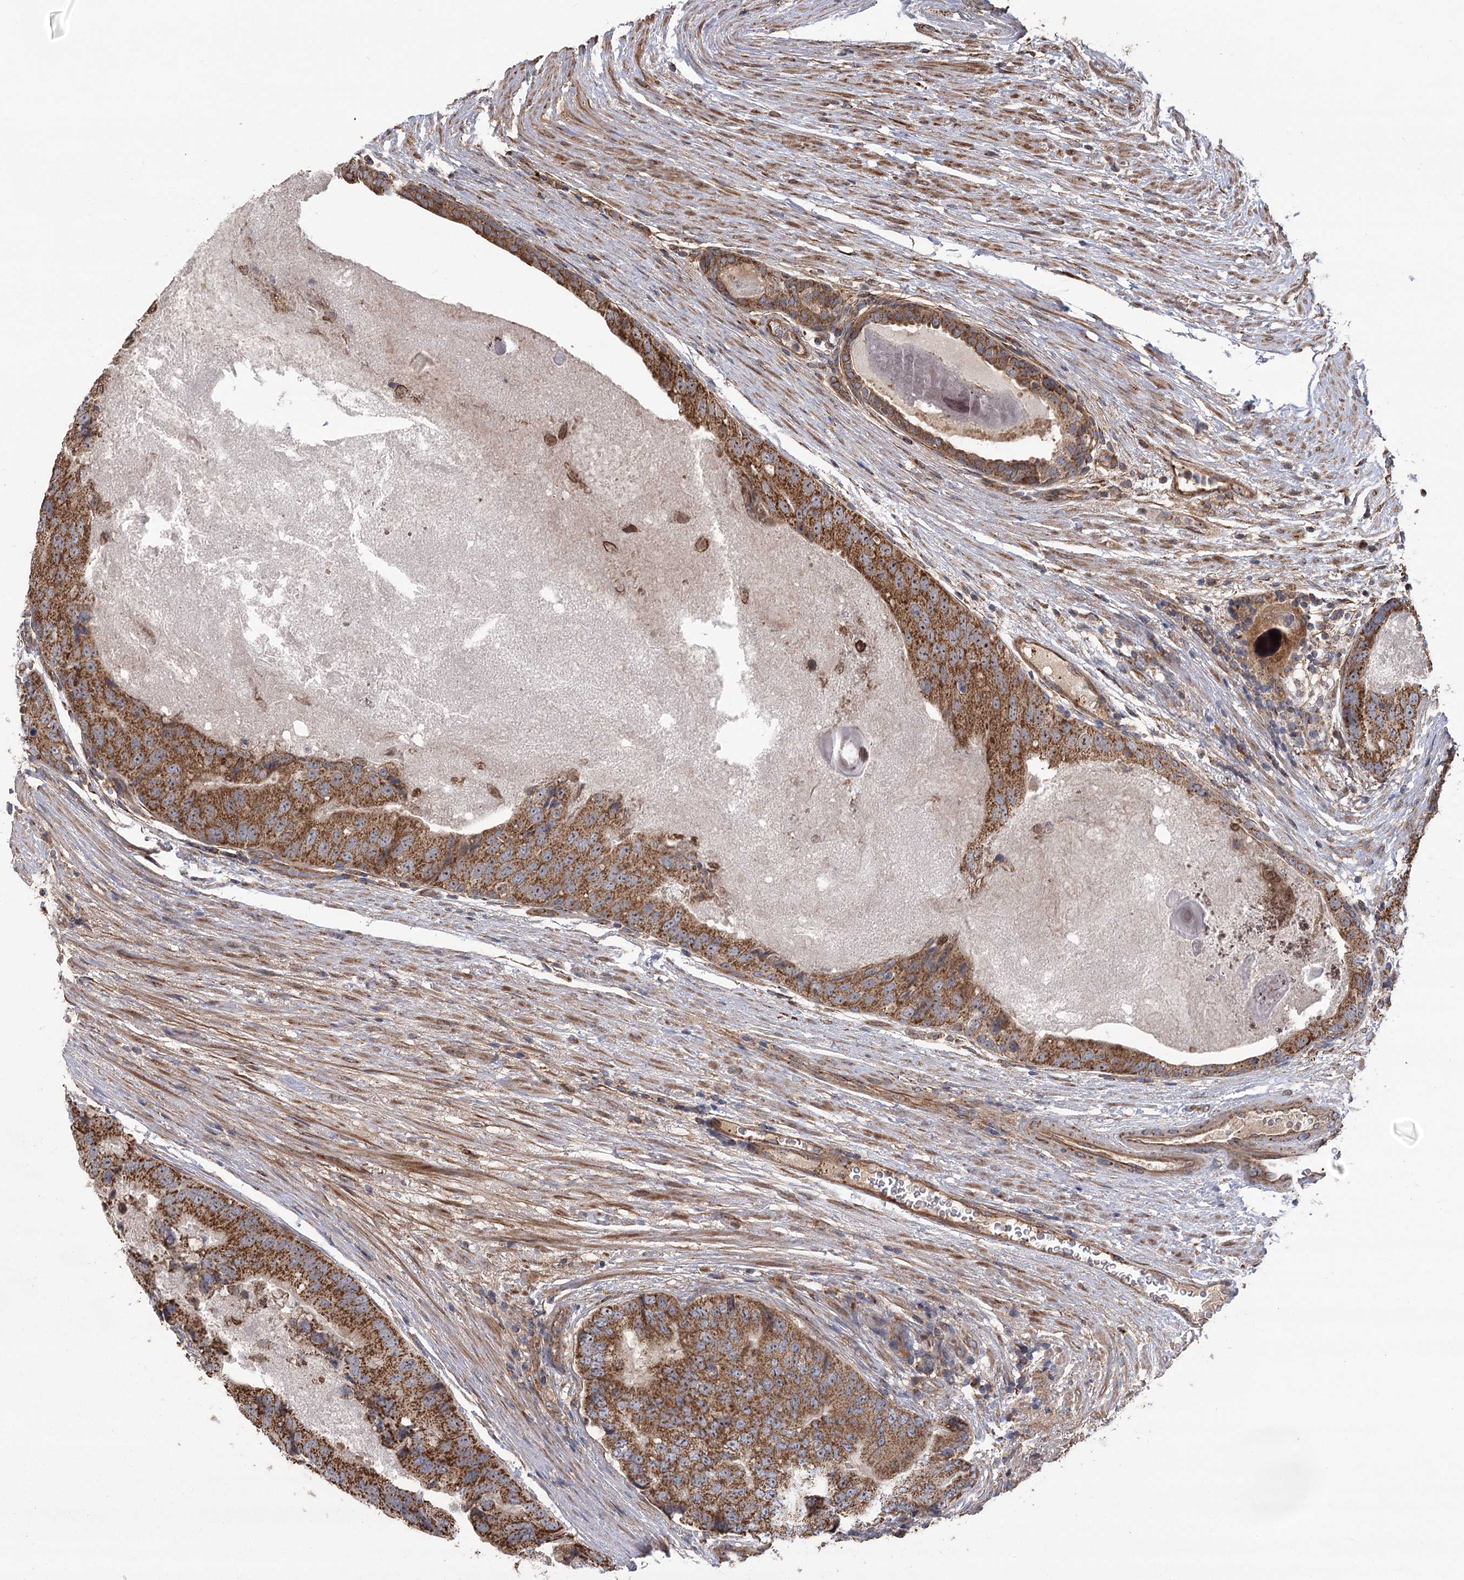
{"staining": {"intensity": "strong", "quantity": ">75%", "location": "cytoplasmic/membranous"}, "tissue": "prostate cancer", "cell_type": "Tumor cells", "image_type": "cancer", "snomed": [{"axis": "morphology", "description": "Adenocarcinoma, High grade"}, {"axis": "topography", "description": "Prostate"}], "caption": "Prostate cancer (adenocarcinoma (high-grade)) stained with DAB (3,3'-diaminobenzidine) immunohistochemistry shows high levels of strong cytoplasmic/membranous expression in approximately >75% of tumor cells.", "gene": "RWDD4", "patient": {"sex": "male", "age": 70}}